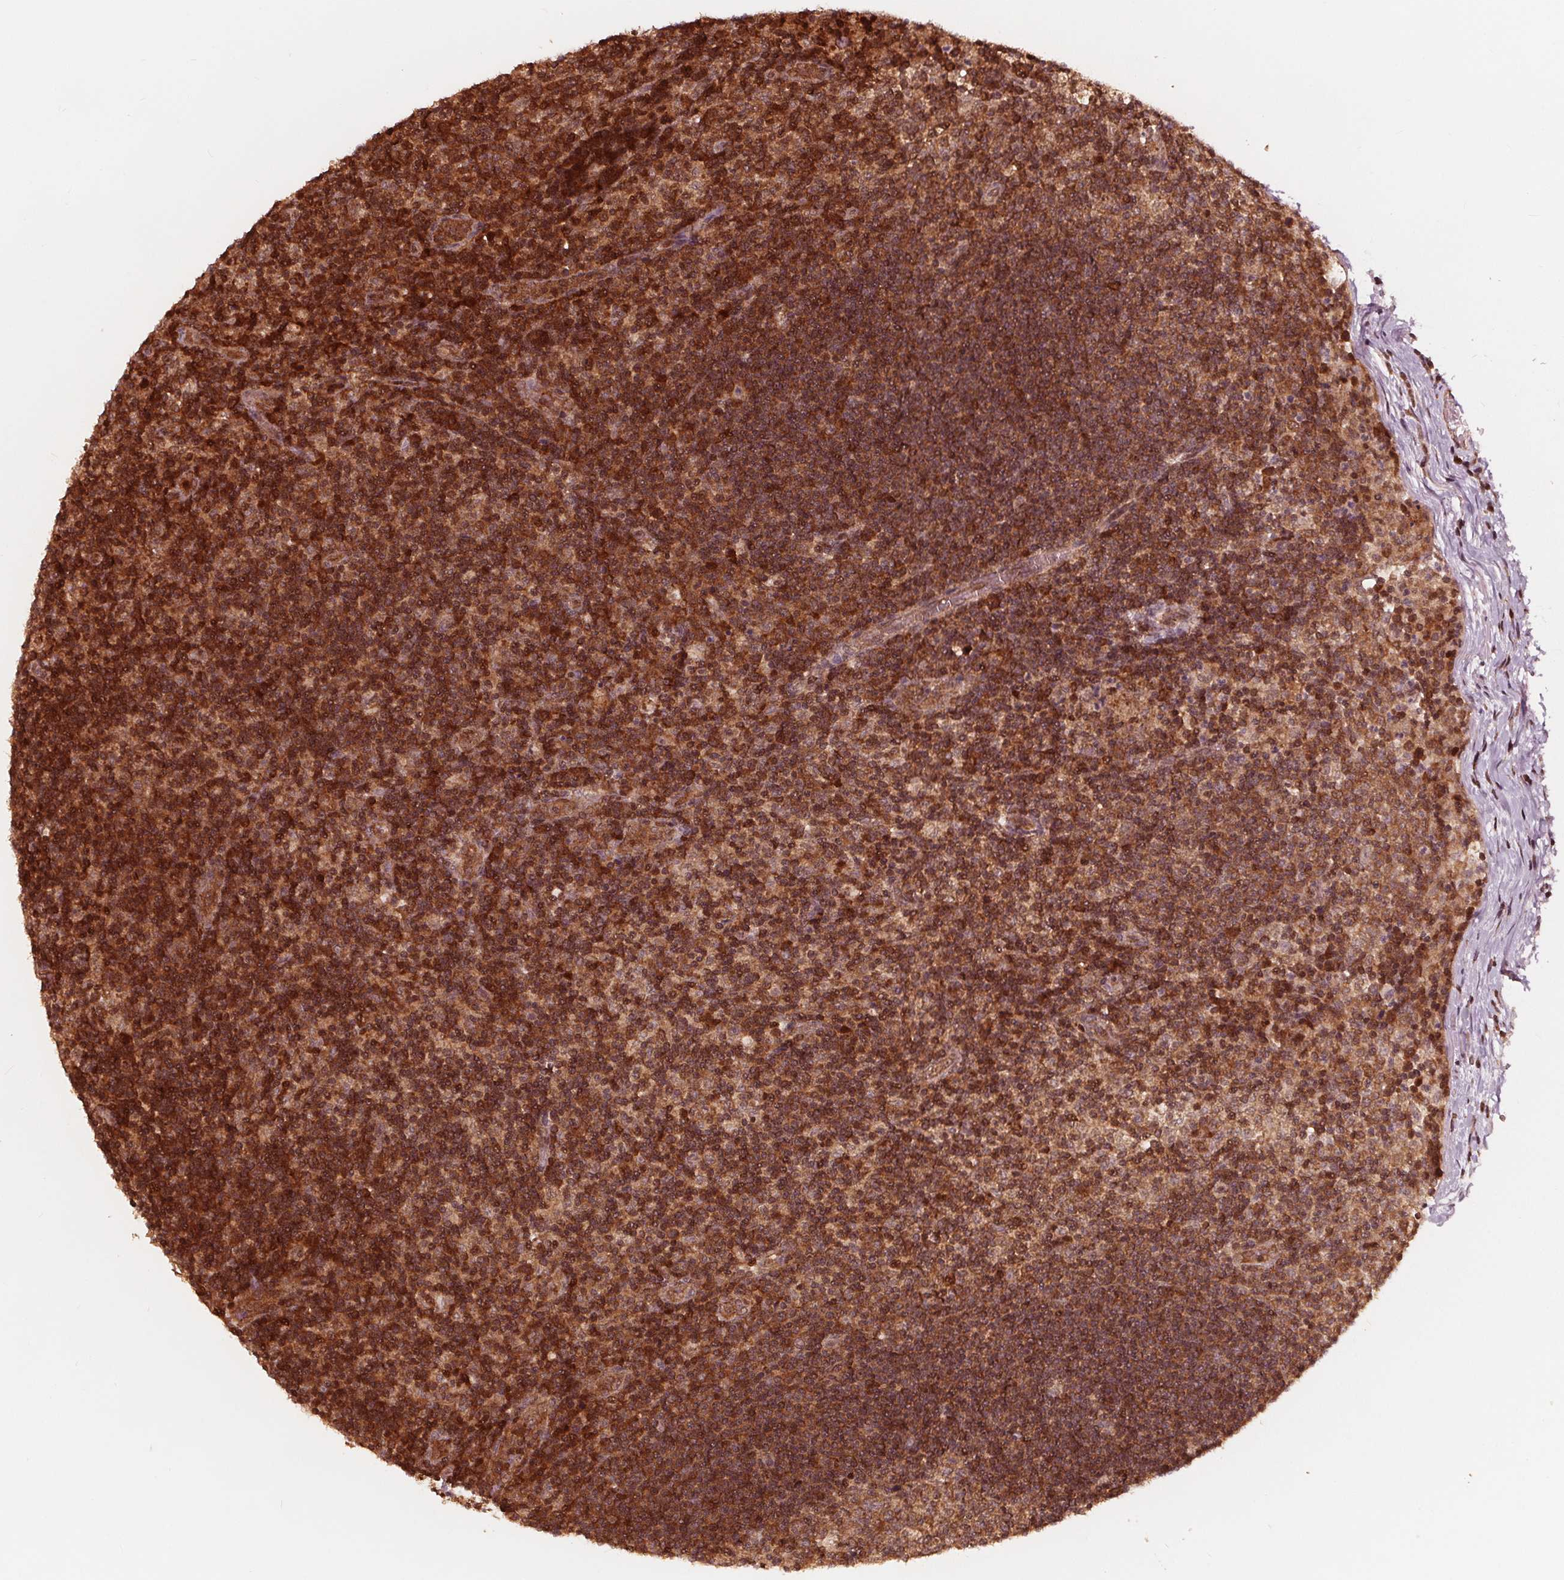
{"staining": {"intensity": "strong", "quantity": ">75%", "location": "cytoplasmic/membranous,nuclear"}, "tissue": "lymph node", "cell_type": "Germinal center cells", "image_type": "normal", "snomed": [{"axis": "morphology", "description": "Normal tissue, NOS"}, {"axis": "topography", "description": "Lymph node"}], "caption": "The image reveals staining of normal lymph node, revealing strong cytoplasmic/membranous,nuclear protein staining (brown color) within germinal center cells. (brown staining indicates protein expression, while blue staining denotes nuclei).", "gene": "AIP", "patient": {"sex": "female", "age": 72}}